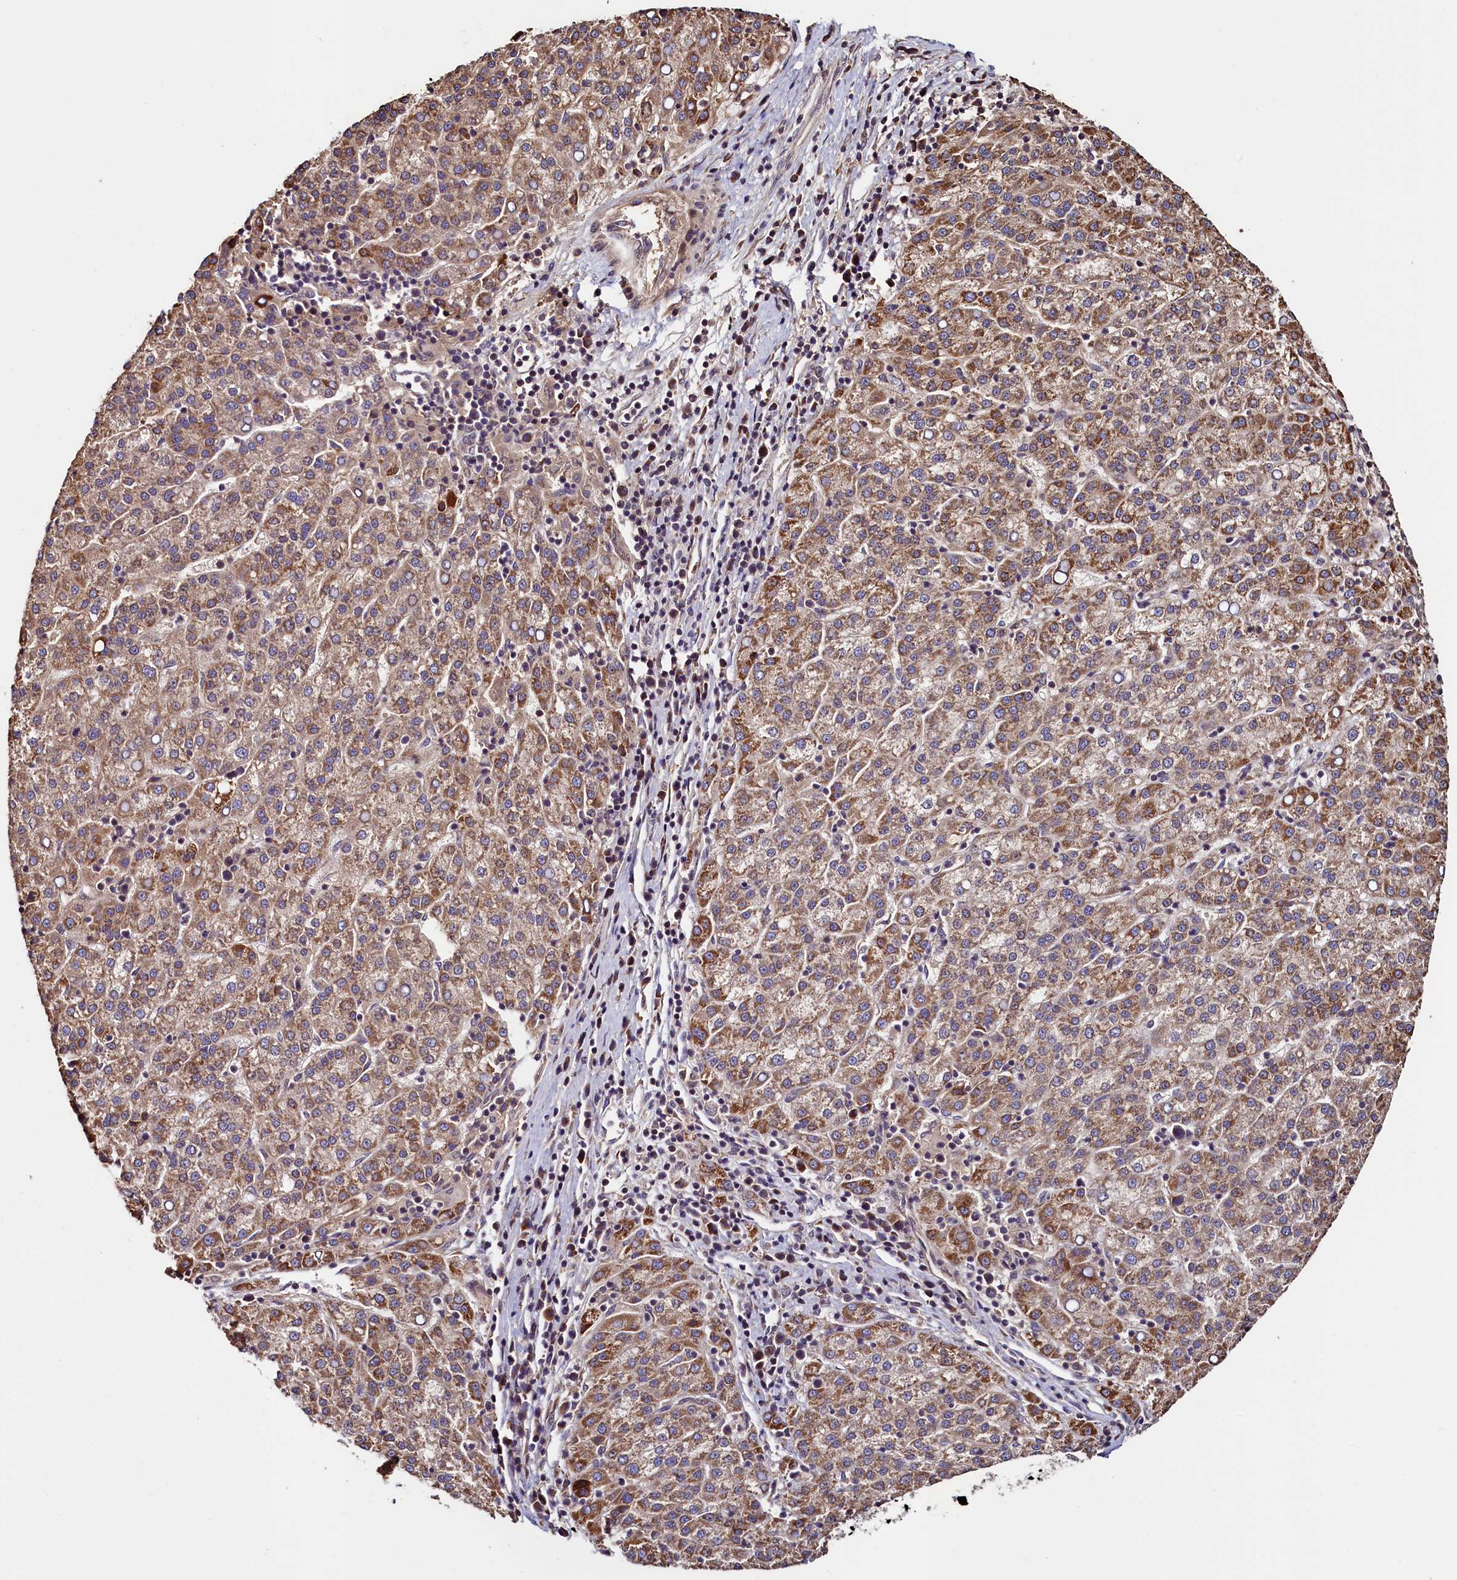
{"staining": {"intensity": "moderate", "quantity": ">75%", "location": "cytoplasmic/membranous"}, "tissue": "liver cancer", "cell_type": "Tumor cells", "image_type": "cancer", "snomed": [{"axis": "morphology", "description": "Carcinoma, Hepatocellular, NOS"}, {"axis": "topography", "description": "Liver"}], "caption": "Liver cancer tissue reveals moderate cytoplasmic/membranous staining in approximately >75% of tumor cells", "gene": "RBFA", "patient": {"sex": "female", "age": 58}}